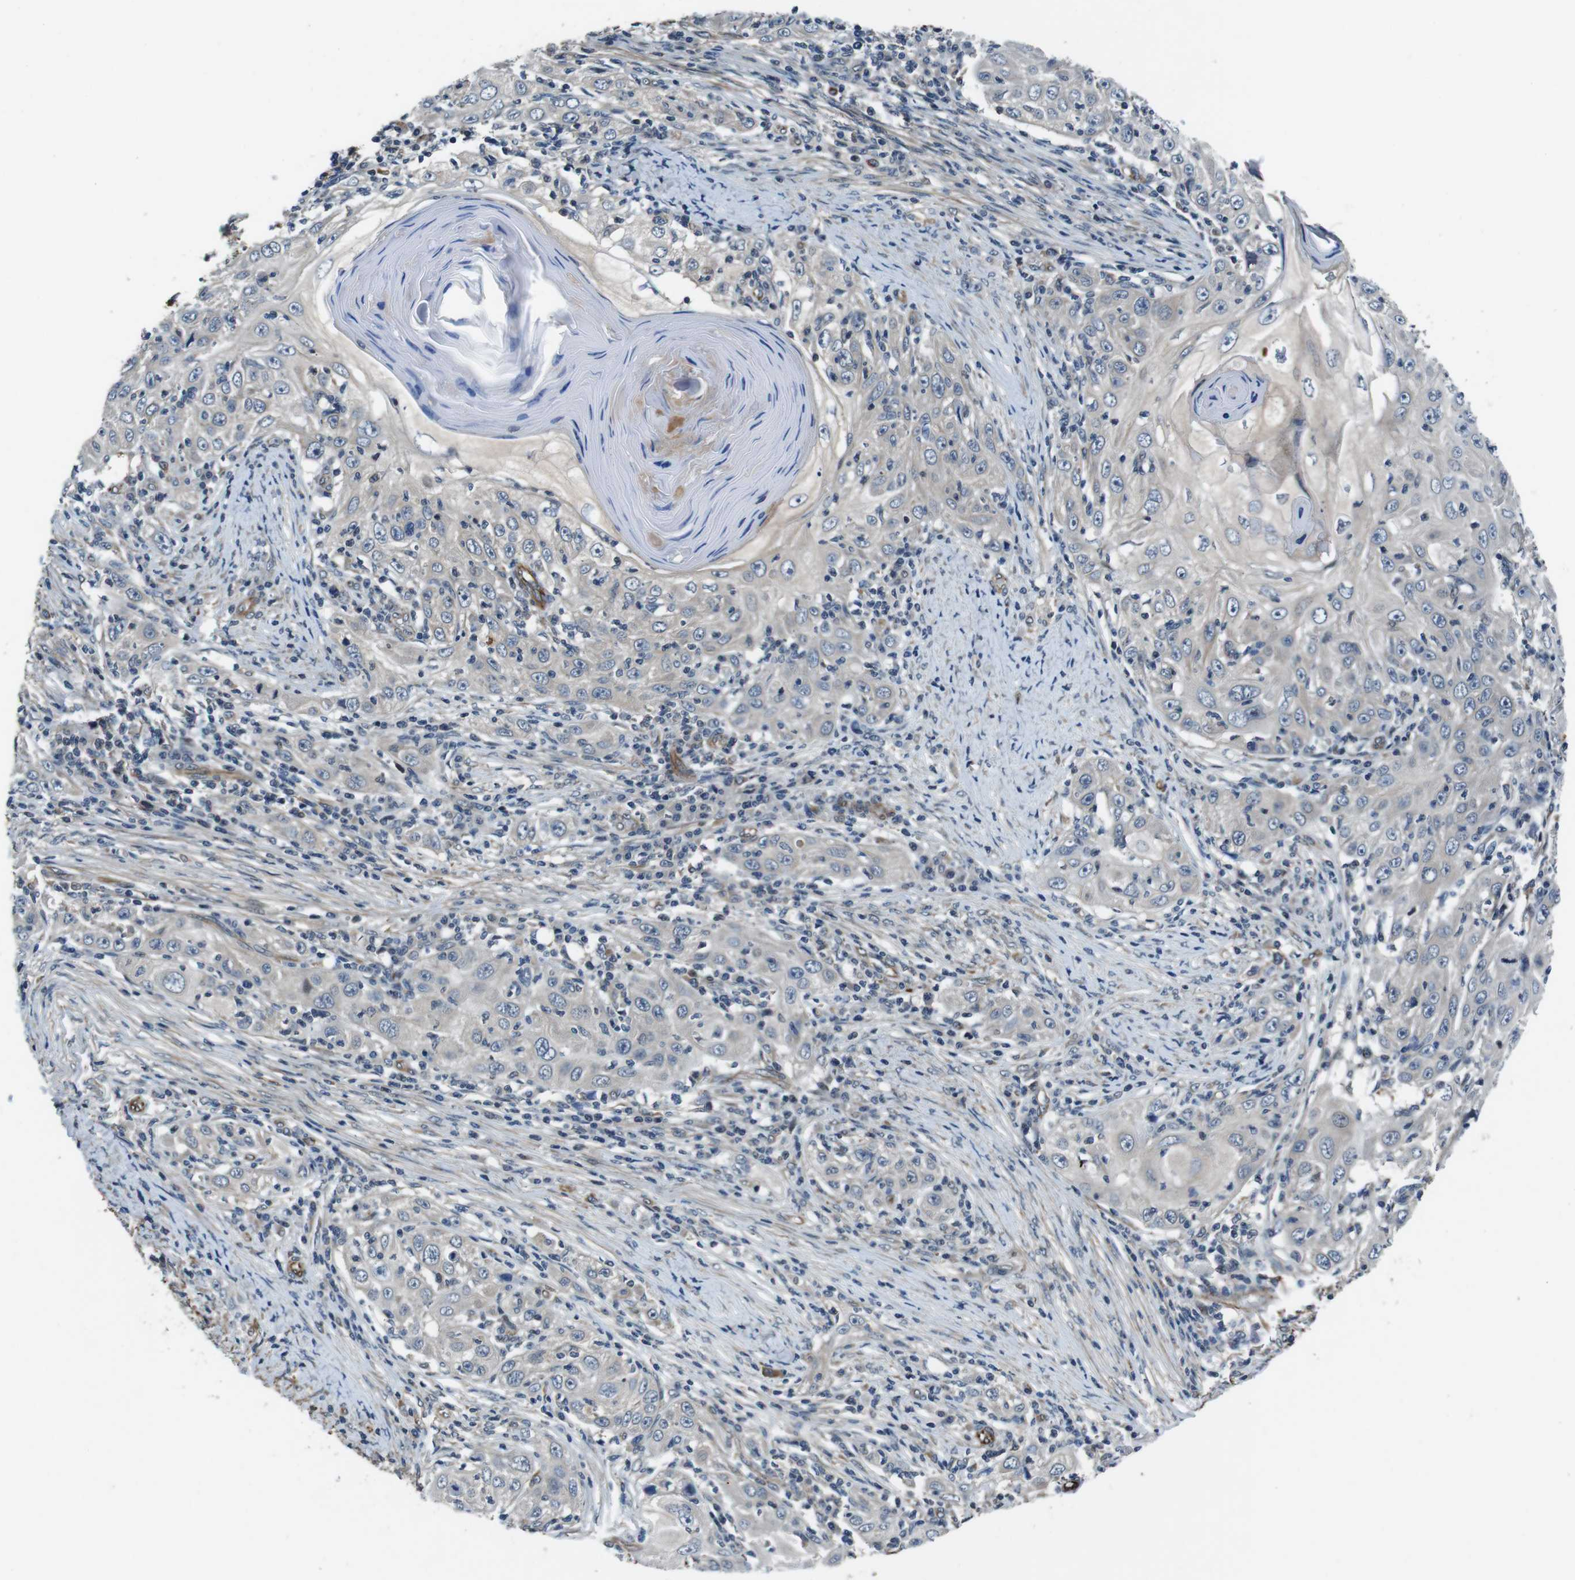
{"staining": {"intensity": "negative", "quantity": "none", "location": "none"}, "tissue": "skin cancer", "cell_type": "Tumor cells", "image_type": "cancer", "snomed": [{"axis": "morphology", "description": "Squamous cell carcinoma, NOS"}, {"axis": "topography", "description": "Skin"}], "caption": "A high-resolution photomicrograph shows IHC staining of skin squamous cell carcinoma, which shows no significant staining in tumor cells. The staining was performed using DAB to visualize the protein expression in brown, while the nuclei were stained in blue with hematoxylin (Magnification: 20x).", "gene": "LRRC49", "patient": {"sex": "female", "age": 88}}